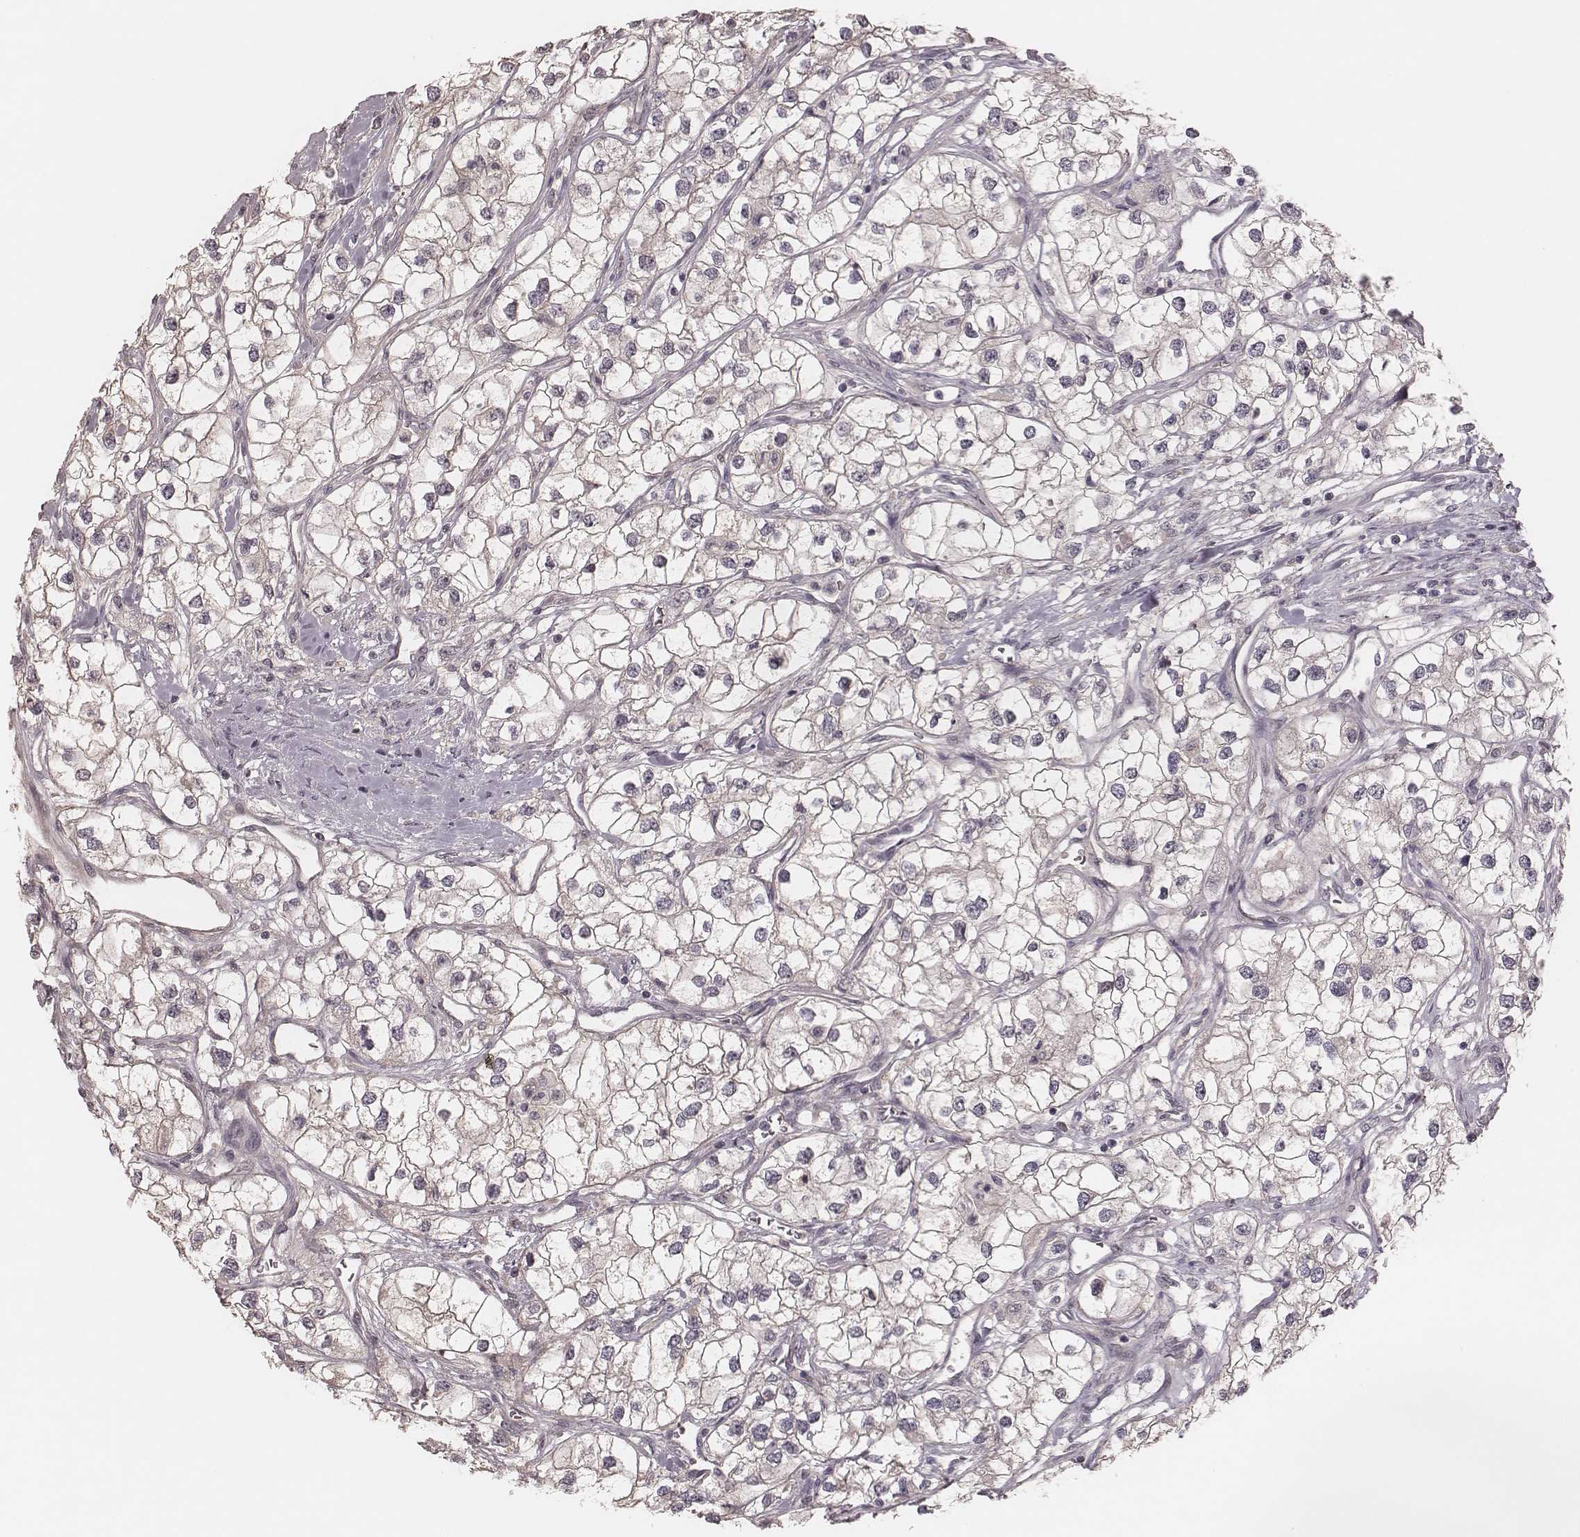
{"staining": {"intensity": "negative", "quantity": "none", "location": "none"}, "tissue": "renal cancer", "cell_type": "Tumor cells", "image_type": "cancer", "snomed": [{"axis": "morphology", "description": "Adenocarcinoma, NOS"}, {"axis": "topography", "description": "Kidney"}], "caption": "Immunohistochemistry (IHC) photomicrograph of neoplastic tissue: renal cancer stained with DAB demonstrates no significant protein staining in tumor cells. (Brightfield microscopy of DAB (3,3'-diaminobenzidine) immunohistochemistry (IHC) at high magnification).", "gene": "FAM13B", "patient": {"sex": "male", "age": 59}}